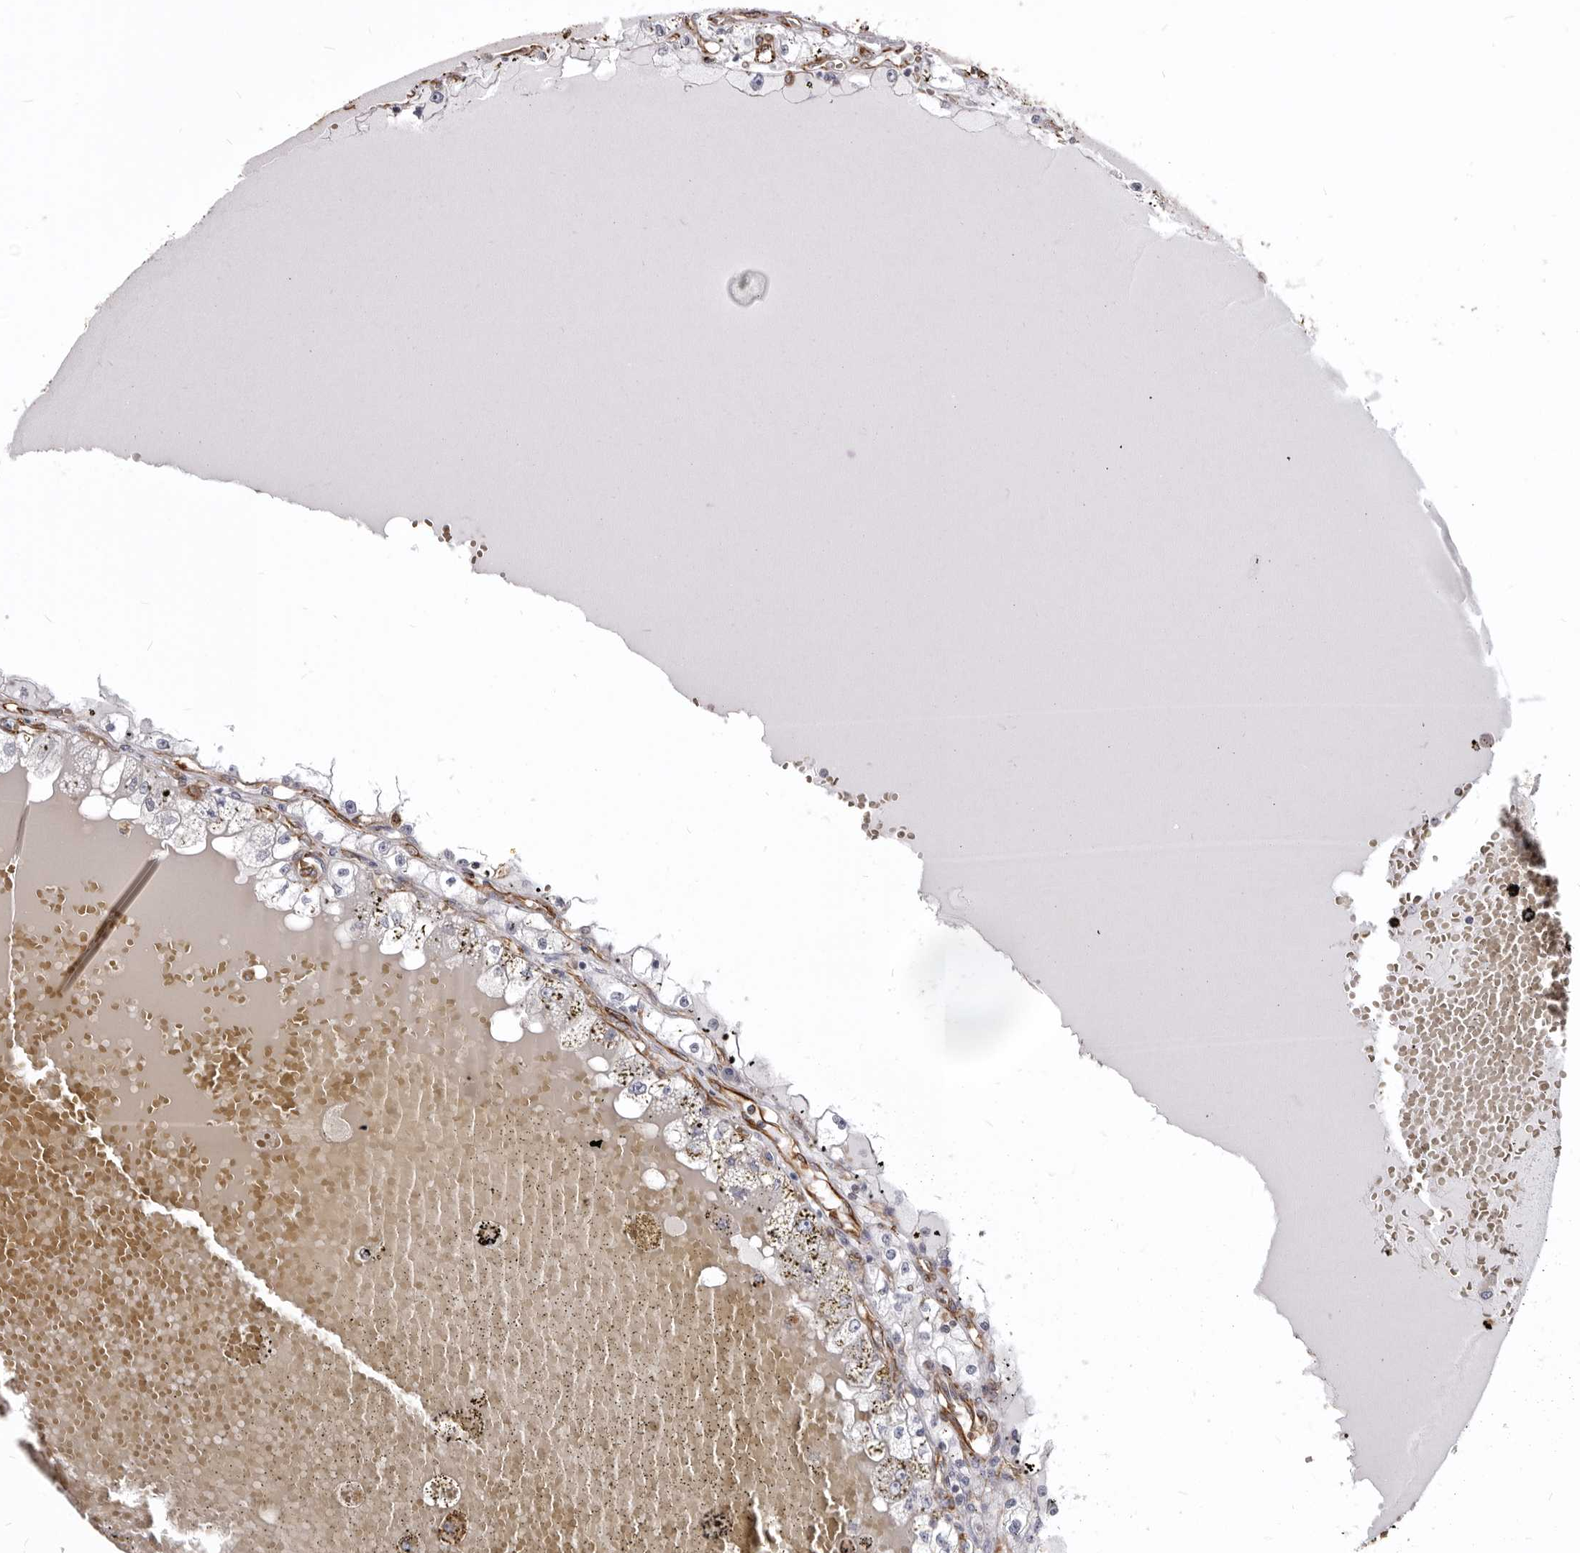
{"staining": {"intensity": "negative", "quantity": "none", "location": "none"}, "tissue": "renal cancer", "cell_type": "Tumor cells", "image_type": "cancer", "snomed": [{"axis": "morphology", "description": "Adenocarcinoma, NOS"}, {"axis": "topography", "description": "Kidney"}], "caption": "The image shows no significant staining in tumor cells of renal adenocarcinoma. (Brightfield microscopy of DAB (3,3'-diaminobenzidine) IHC at high magnification).", "gene": "MTURN", "patient": {"sex": "male", "age": 56}}